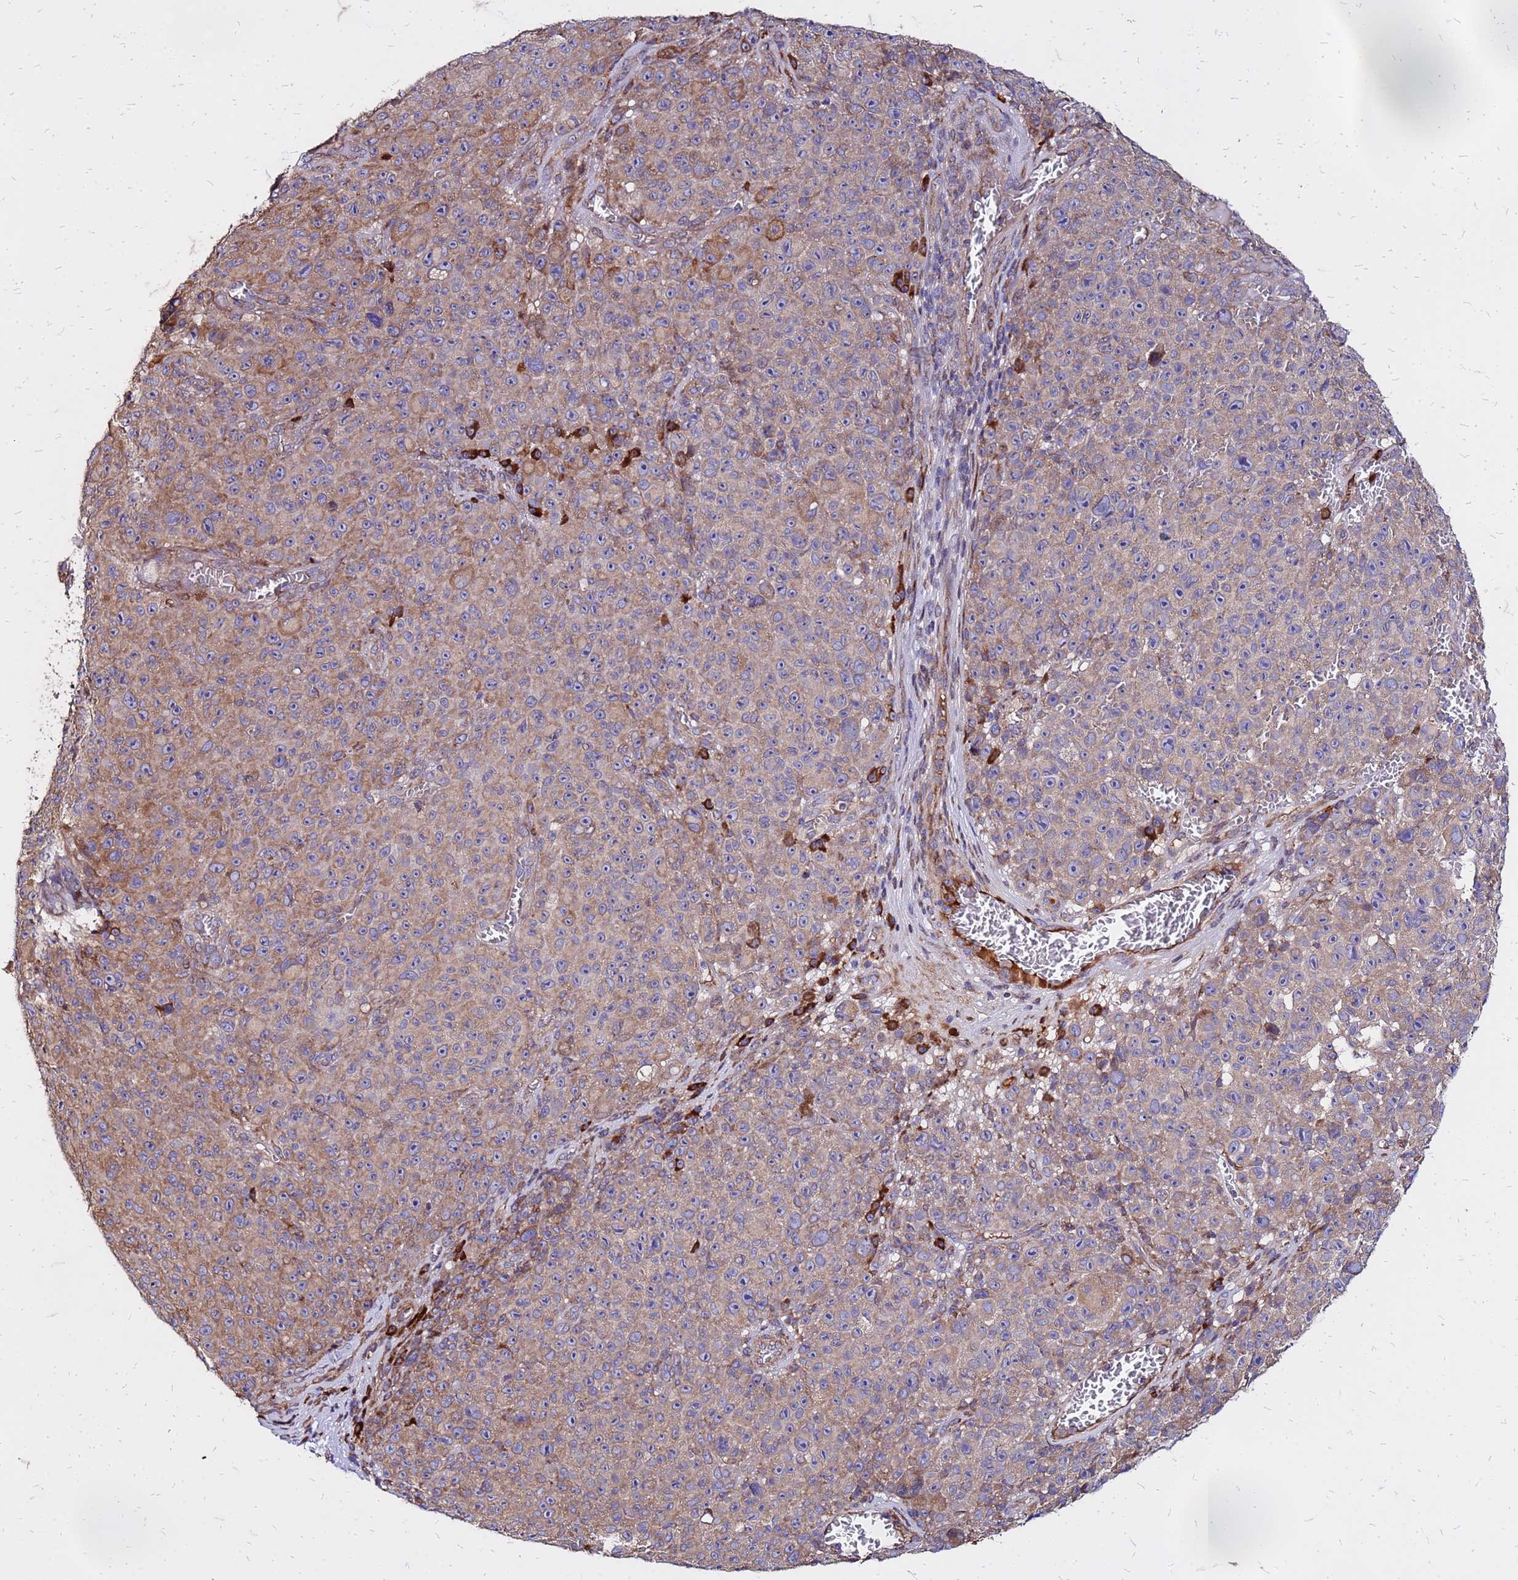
{"staining": {"intensity": "moderate", "quantity": ">75%", "location": "cytoplasmic/membranous"}, "tissue": "melanoma", "cell_type": "Tumor cells", "image_type": "cancer", "snomed": [{"axis": "morphology", "description": "Malignant melanoma, NOS"}, {"axis": "topography", "description": "Skin"}], "caption": "Immunohistochemical staining of melanoma reveals medium levels of moderate cytoplasmic/membranous protein expression in about >75% of tumor cells.", "gene": "VMO1", "patient": {"sex": "female", "age": 82}}